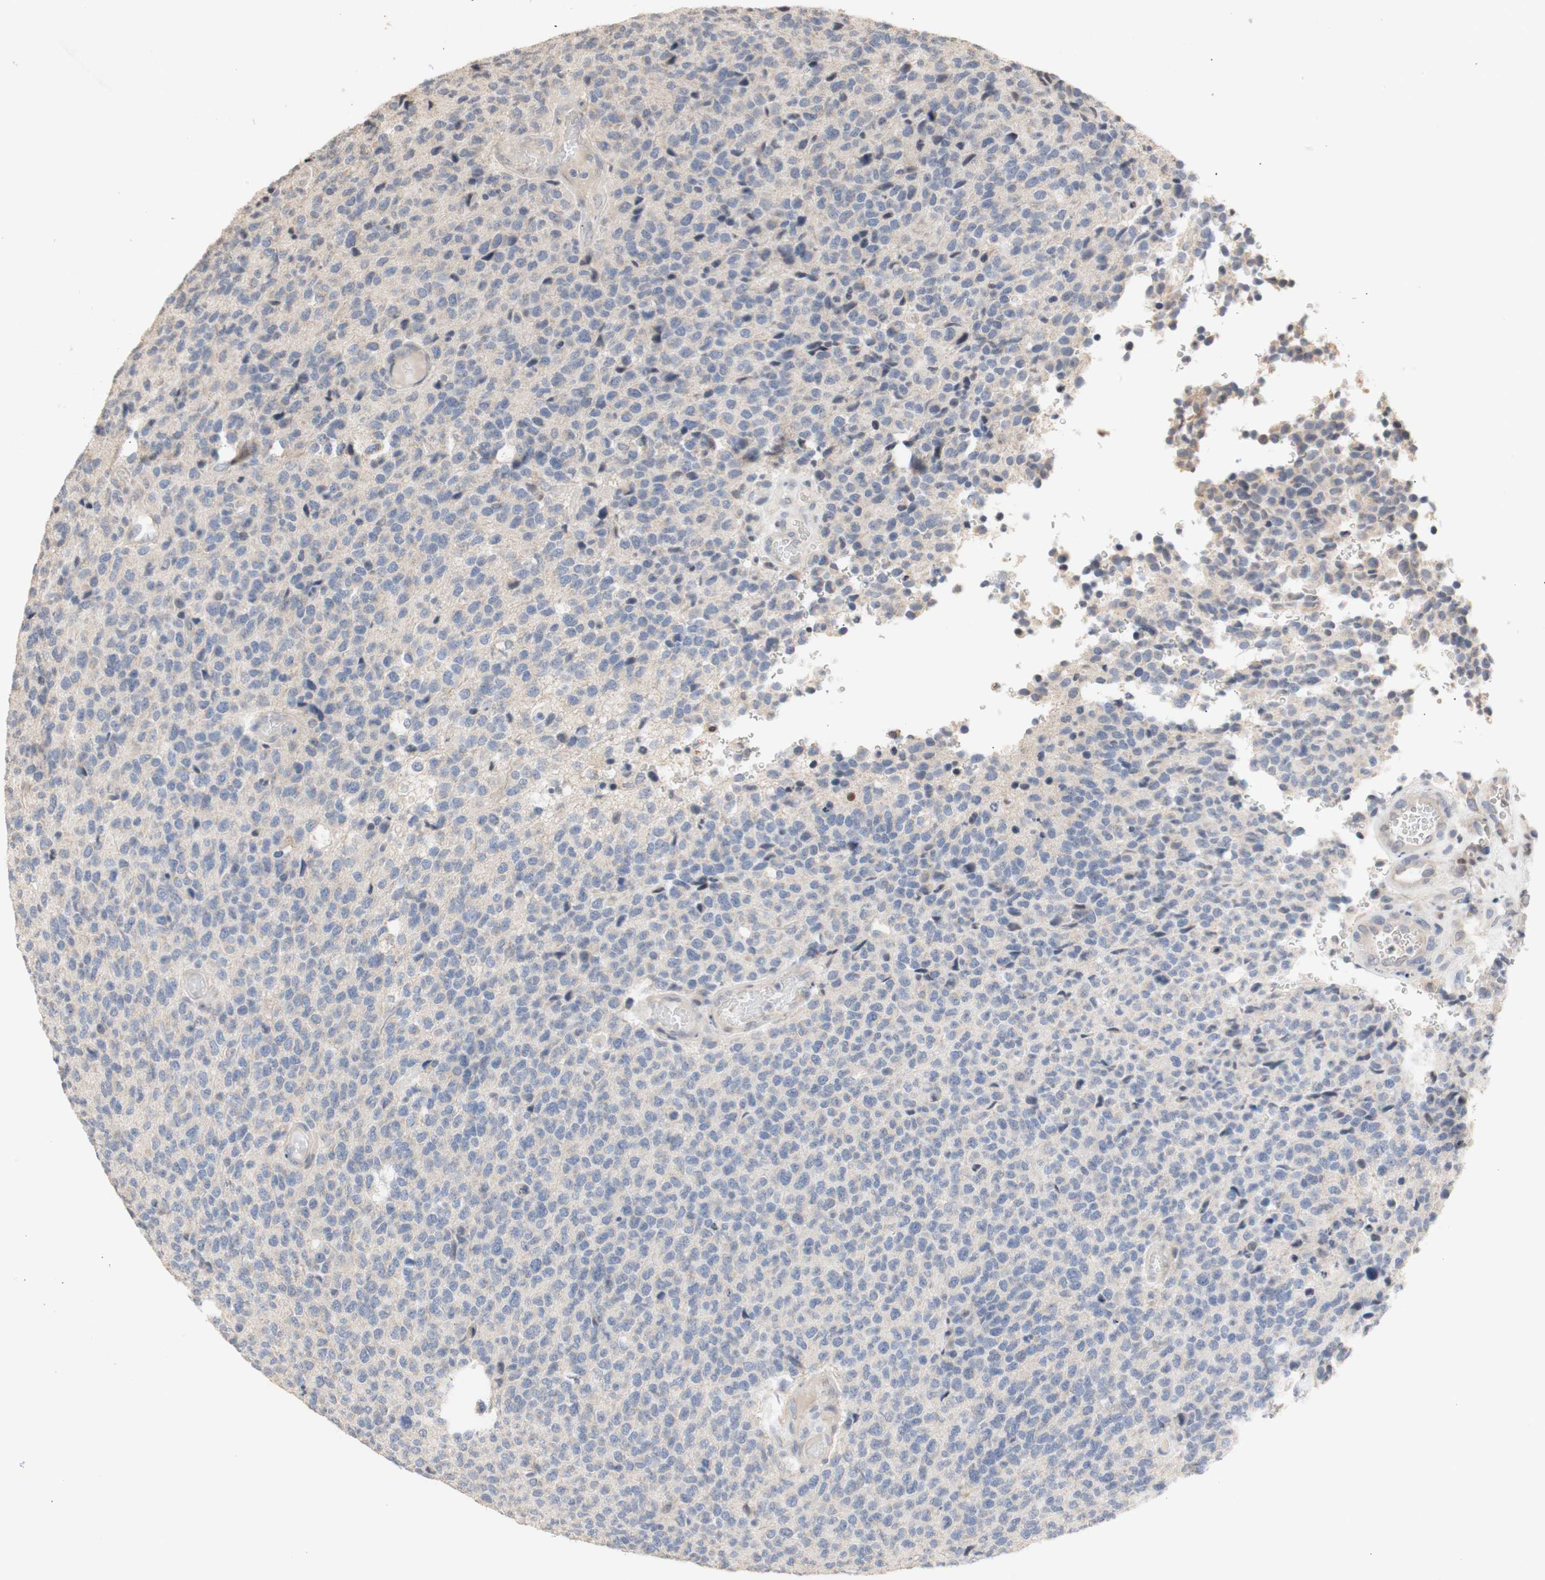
{"staining": {"intensity": "negative", "quantity": "none", "location": "none"}, "tissue": "glioma", "cell_type": "Tumor cells", "image_type": "cancer", "snomed": [{"axis": "morphology", "description": "Glioma, malignant, High grade"}, {"axis": "topography", "description": "pancreas cauda"}], "caption": "Immunohistochemical staining of malignant glioma (high-grade) demonstrates no significant expression in tumor cells. (IHC, brightfield microscopy, high magnification).", "gene": "FOSB", "patient": {"sex": "male", "age": 60}}